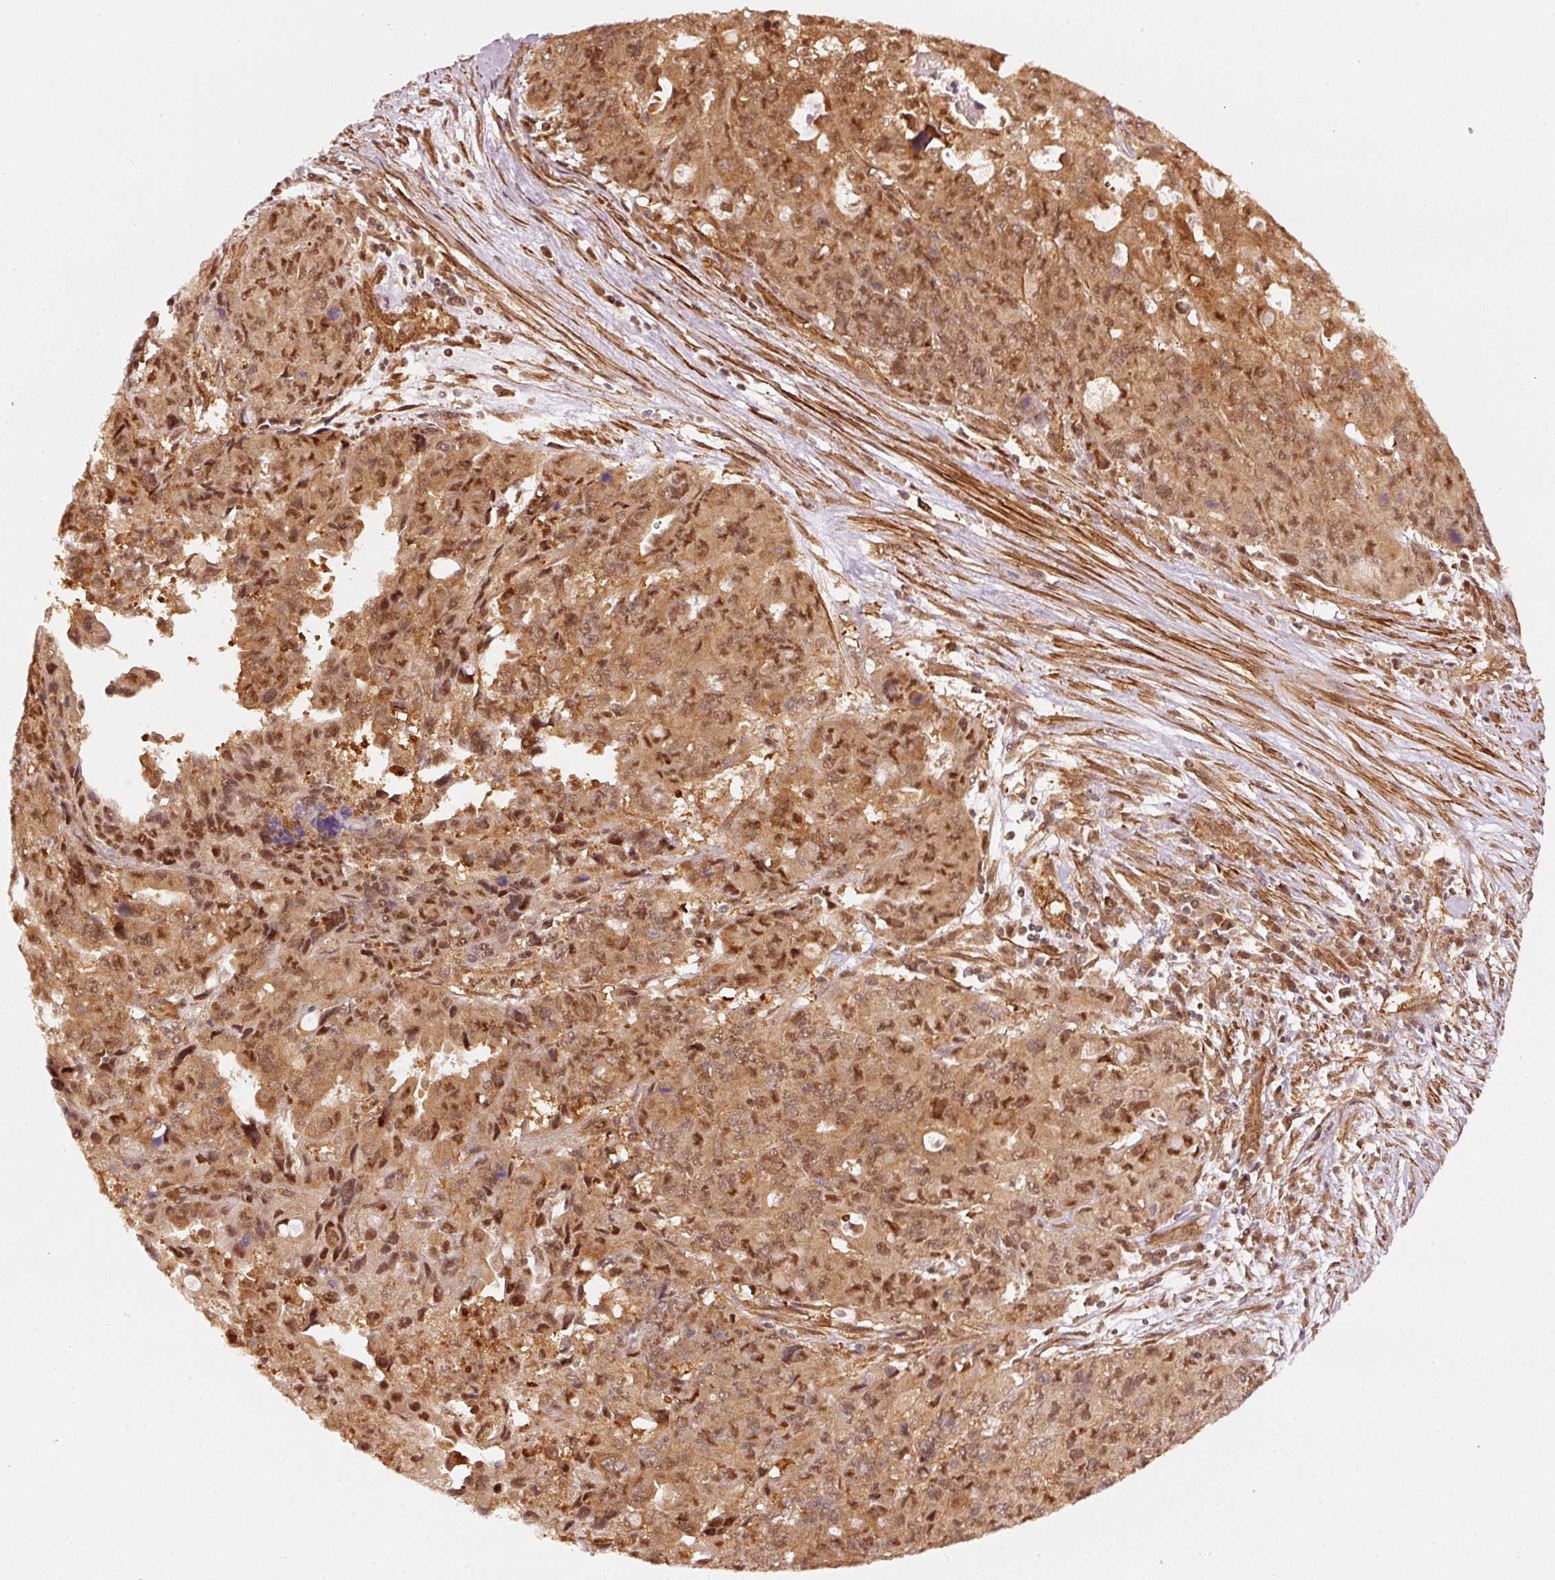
{"staining": {"intensity": "moderate", "quantity": ">75%", "location": "cytoplasmic/membranous,nuclear"}, "tissue": "endometrial cancer", "cell_type": "Tumor cells", "image_type": "cancer", "snomed": [{"axis": "morphology", "description": "Adenocarcinoma, NOS"}, {"axis": "topography", "description": "Uterus"}], "caption": "Immunohistochemistry (DAB (3,3'-diaminobenzidine)) staining of human endometrial adenocarcinoma shows moderate cytoplasmic/membranous and nuclear protein staining in approximately >75% of tumor cells. (DAB IHC with brightfield microscopy, high magnification).", "gene": "PSMD1", "patient": {"sex": "female", "age": 79}}